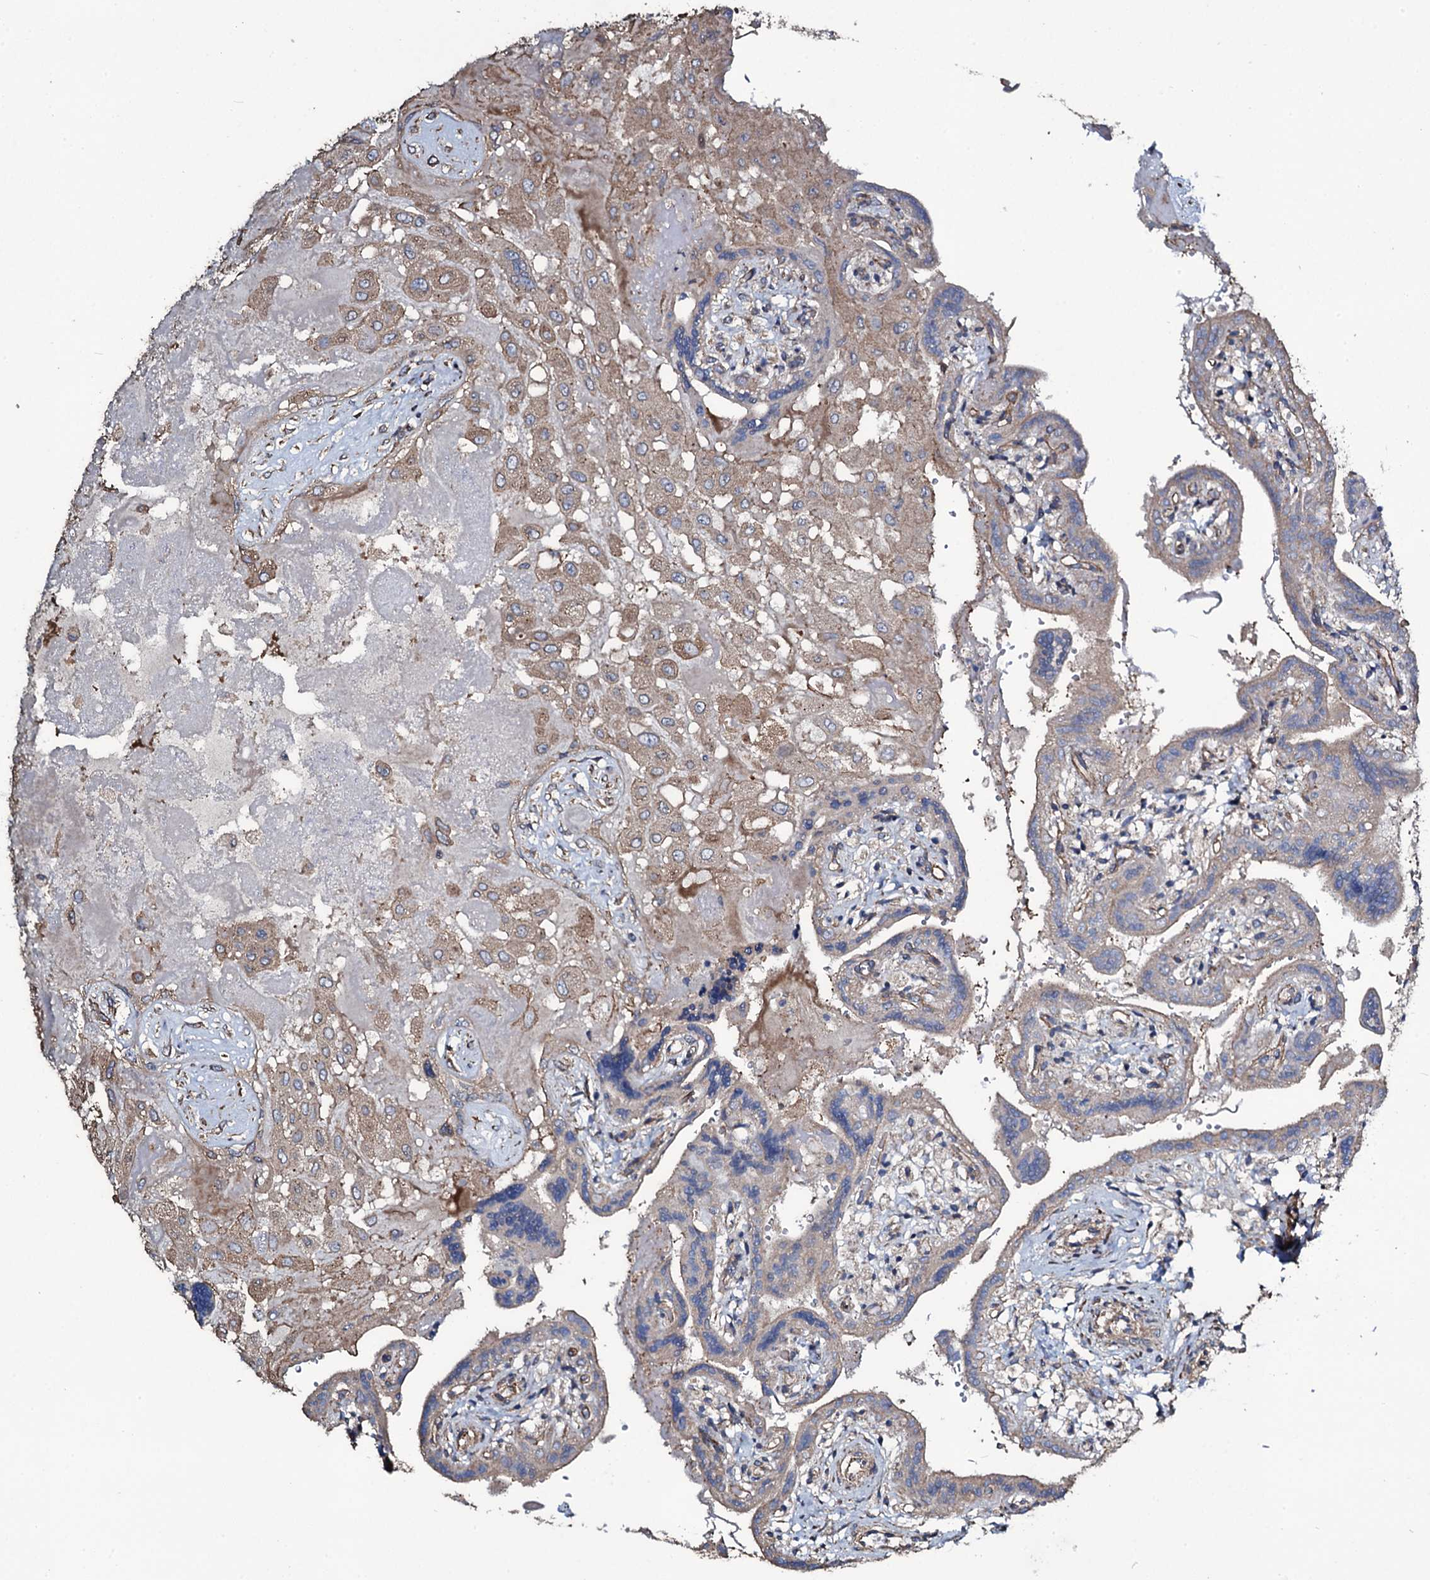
{"staining": {"intensity": "moderate", "quantity": ">75%", "location": "cytoplasmic/membranous"}, "tissue": "placenta", "cell_type": "Decidual cells", "image_type": "normal", "snomed": [{"axis": "morphology", "description": "Normal tissue, NOS"}, {"axis": "topography", "description": "Placenta"}], "caption": "DAB (3,3'-diaminobenzidine) immunohistochemical staining of normal human placenta exhibits moderate cytoplasmic/membranous protein staining in about >75% of decidual cells. Nuclei are stained in blue.", "gene": "WIPF3", "patient": {"sex": "female", "age": 37}}